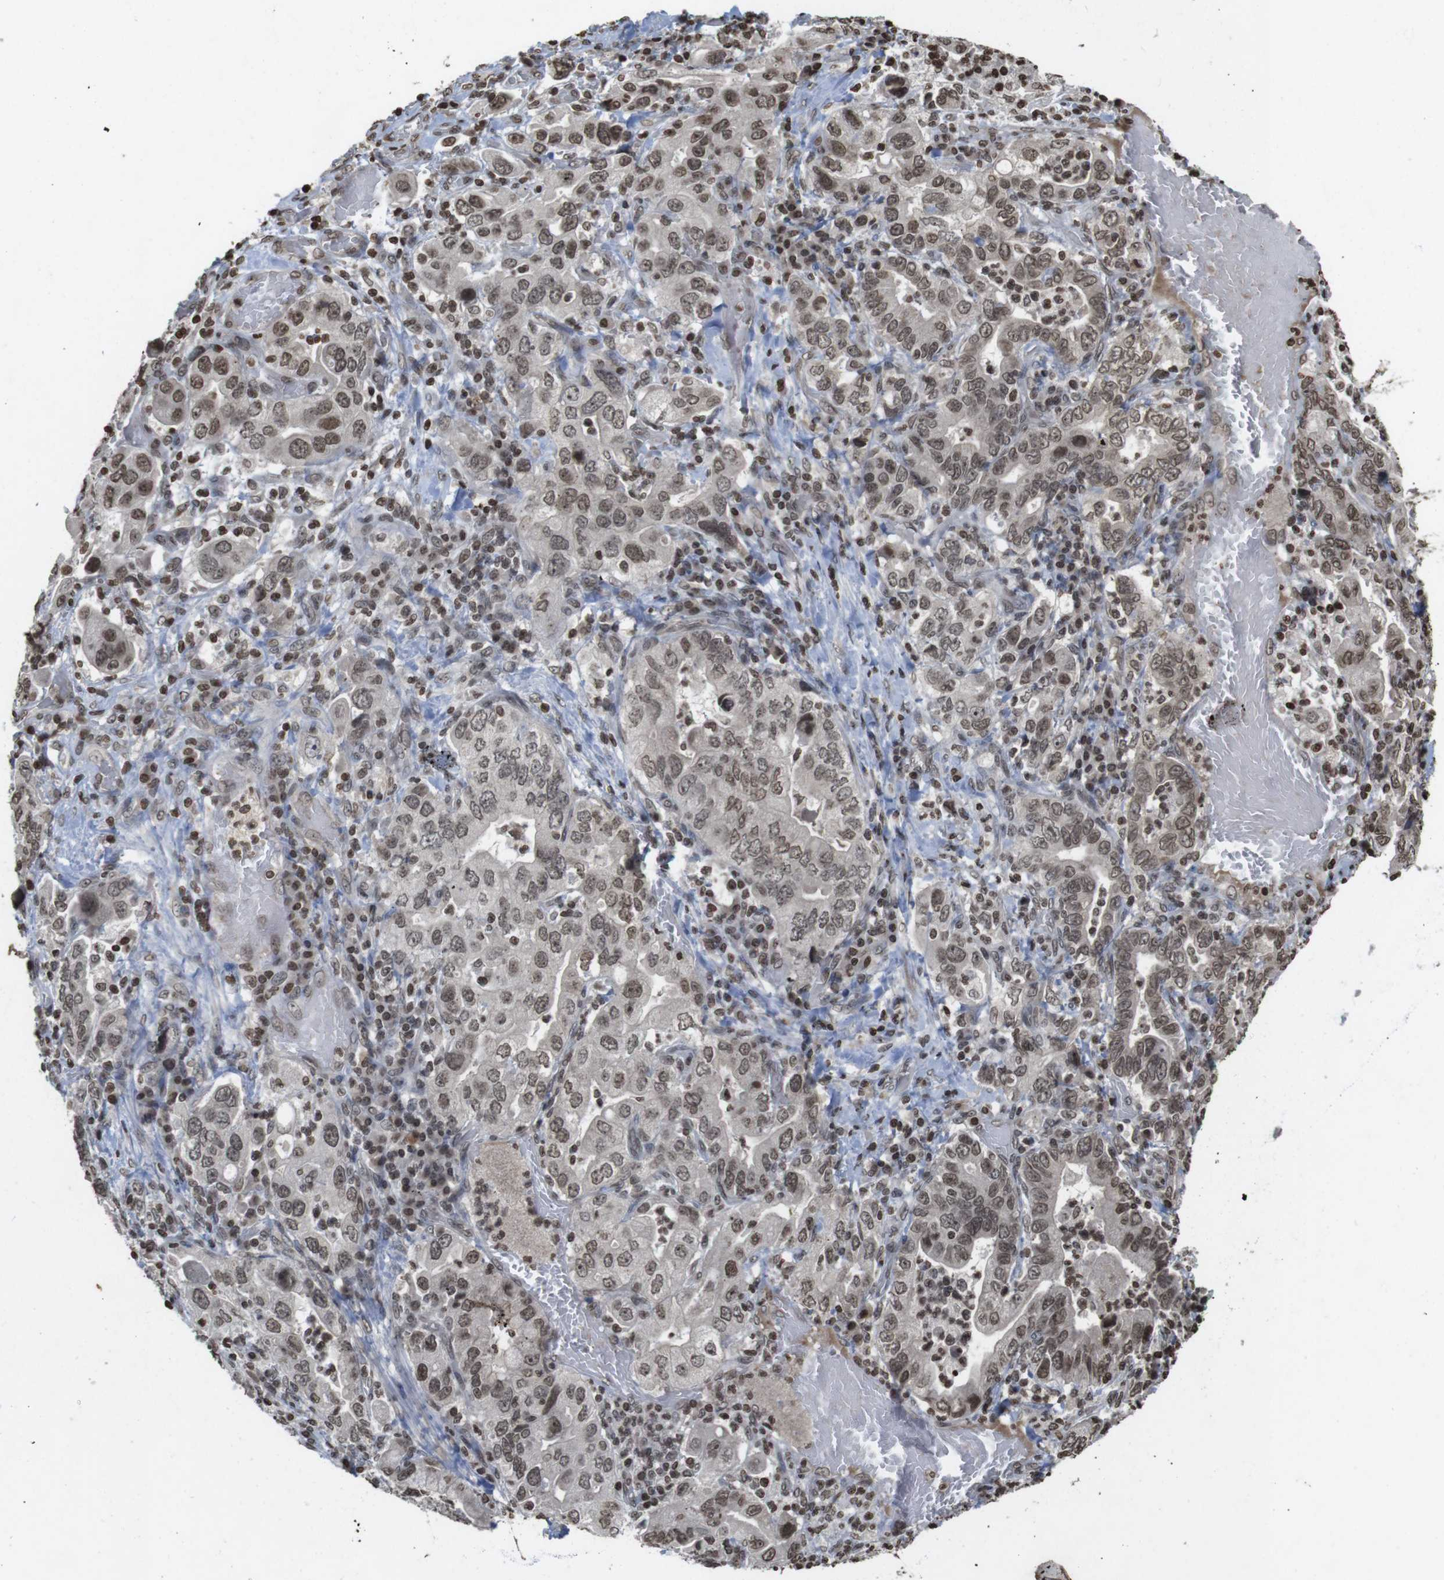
{"staining": {"intensity": "moderate", "quantity": "25%-75%", "location": "nuclear"}, "tissue": "stomach cancer", "cell_type": "Tumor cells", "image_type": "cancer", "snomed": [{"axis": "morphology", "description": "Adenocarcinoma, NOS"}, {"axis": "topography", "description": "Stomach, upper"}], "caption": "Immunohistochemistry (IHC) micrograph of human stomach adenocarcinoma stained for a protein (brown), which reveals medium levels of moderate nuclear expression in approximately 25%-75% of tumor cells.", "gene": "FOXA3", "patient": {"sex": "male", "age": 62}}